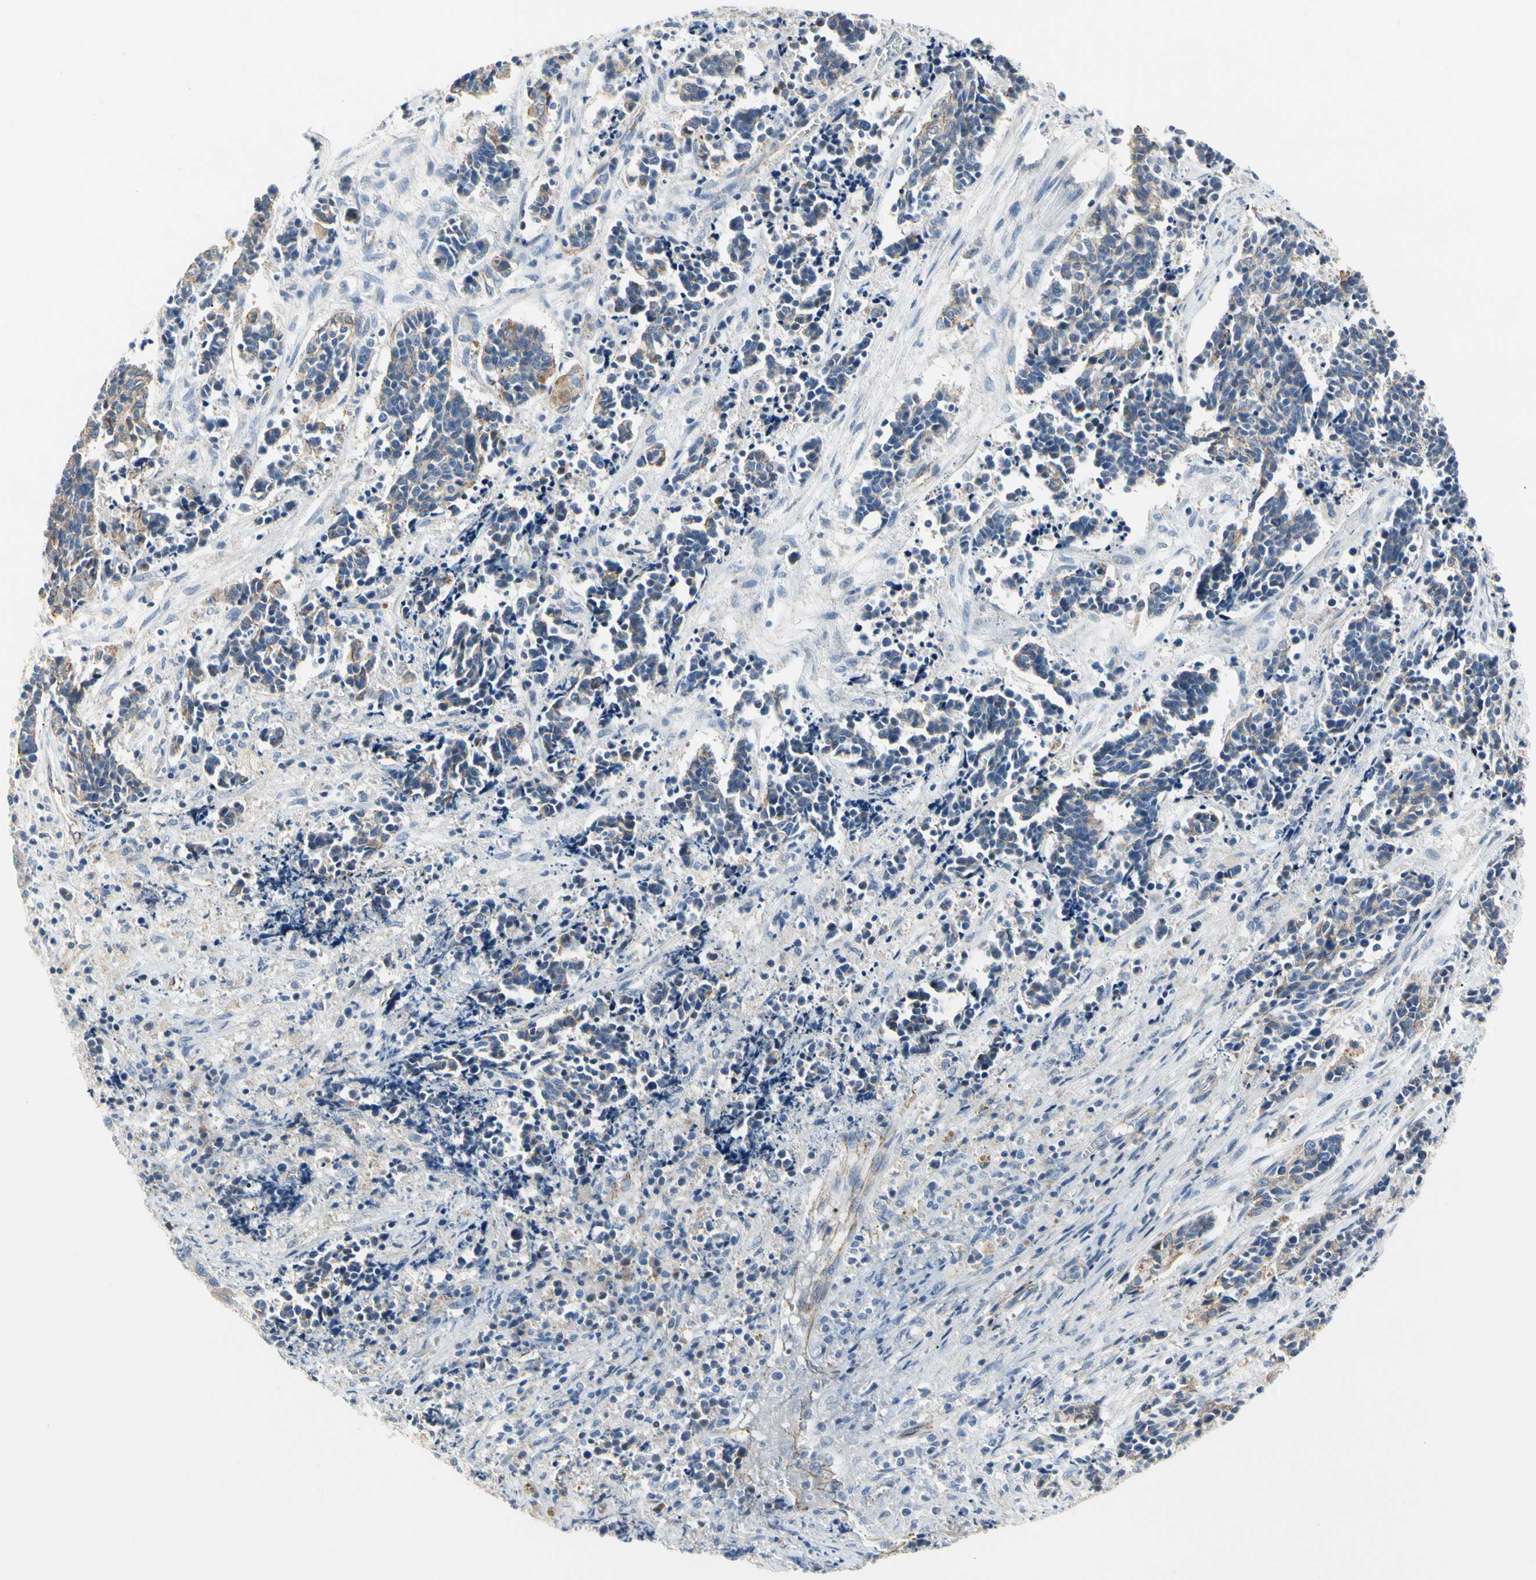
{"staining": {"intensity": "weak", "quantity": ">75%", "location": "cytoplasmic/membranous"}, "tissue": "cervical cancer", "cell_type": "Tumor cells", "image_type": "cancer", "snomed": [{"axis": "morphology", "description": "Squamous cell carcinoma, NOS"}, {"axis": "topography", "description": "Cervix"}], "caption": "This photomicrograph exhibits immunohistochemistry (IHC) staining of human squamous cell carcinoma (cervical), with low weak cytoplasmic/membranous positivity in about >75% of tumor cells.", "gene": "LGR6", "patient": {"sex": "female", "age": 35}}